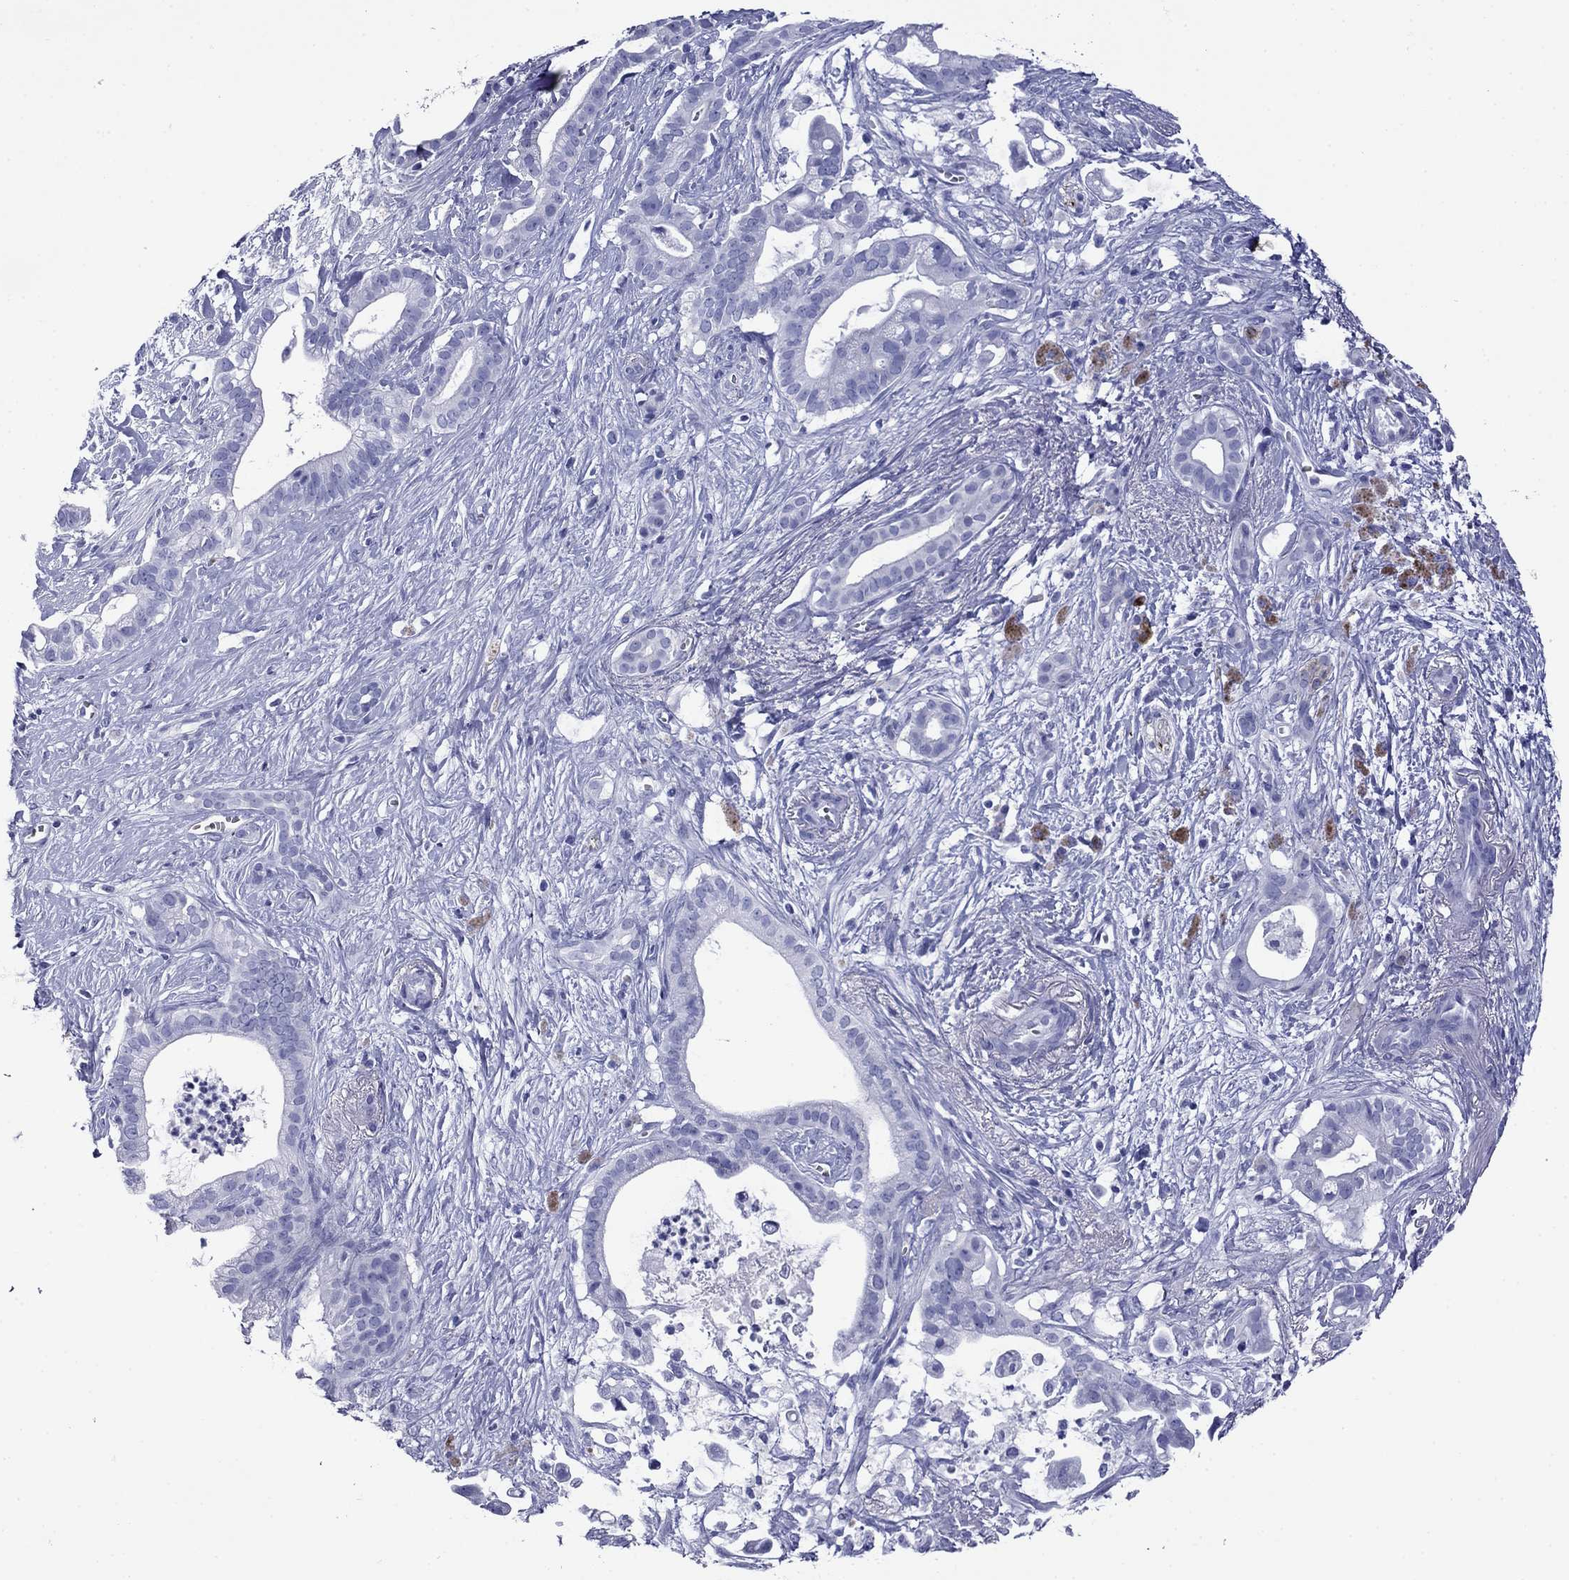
{"staining": {"intensity": "negative", "quantity": "none", "location": "none"}, "tissue": "pancreatic cancer", "cell_type": "Tumor cells", "image_type": "cancer", "snomed": [{"axis": "morphology", "description": "Adenocarcinoma, NOS"}, {"axis": "topography", "description": "Pancreas"}], "caption": "Tumor cells are negative for protein expression in human pancreatic cancer.", "gene": "ROM1", "patient": {"sex": "male", "age": 61}}